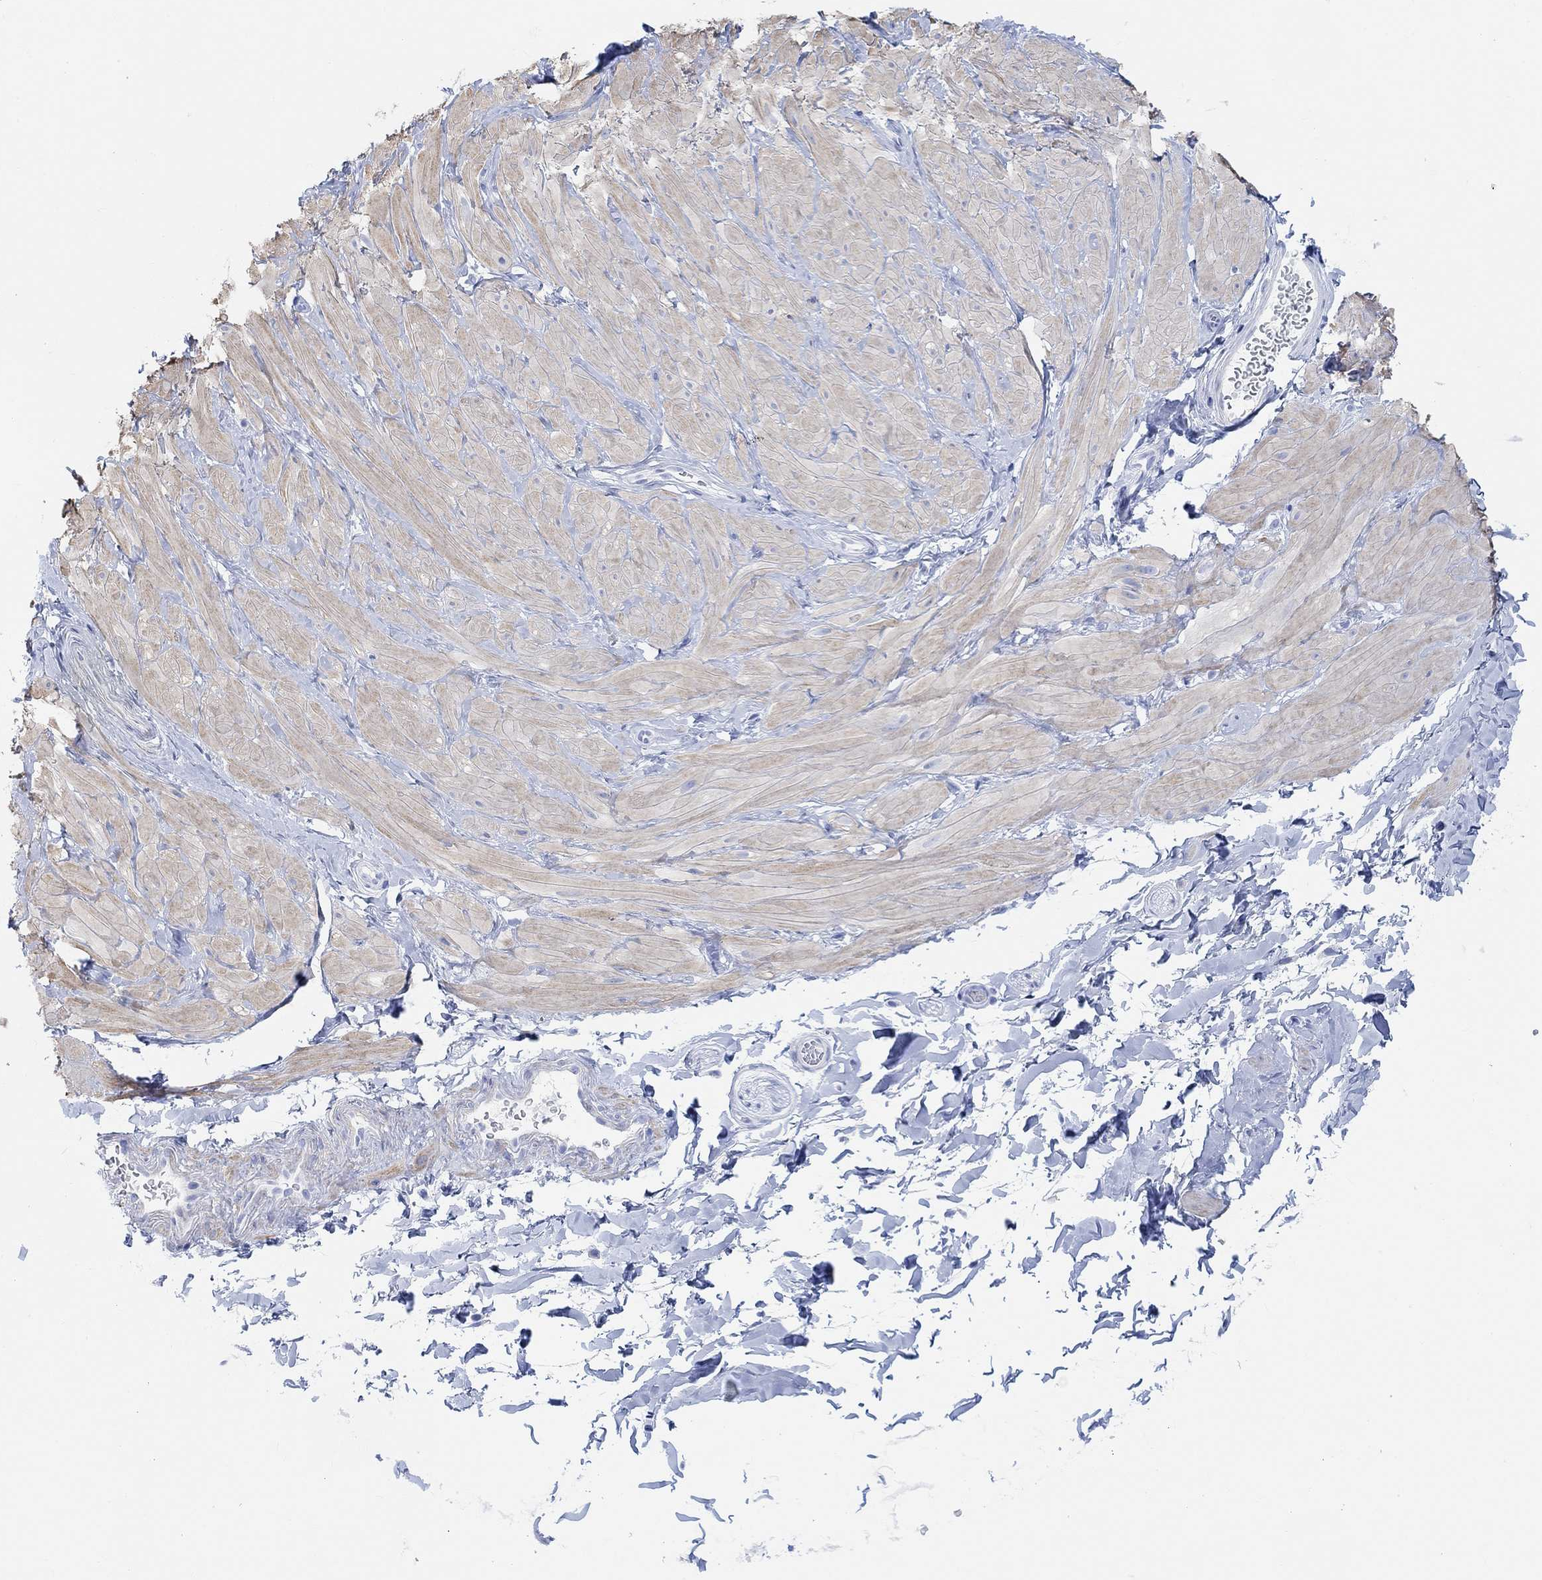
{"staining": {"intensity": "negative", "quantity": "none", "location": "none"}, "tissue": "adipose tissue", "cell_type": "Adipocytes", "image_type": "normal", "snomed": [{"axis": "morphology", "description": "Normal tissue, NOS"}, {"axis": "topography", "description": "Smooth muscle"}, {"axis": "topography", "description": "Peripheral nerve tissue"}], "caption": "High magnification brightfield microscopy of unremarkable adipose tissue stained with DAB (brown) and counterstained with hematoxylin (blue): adipocytes show no significant expression. (DAB (3,3'-diaminobenzidine) immunohistochemistry visualized using brightfield microscopy, high magnification).", "gene": "ANKRD33", "patient": {"sex": "male", "age": 22}}